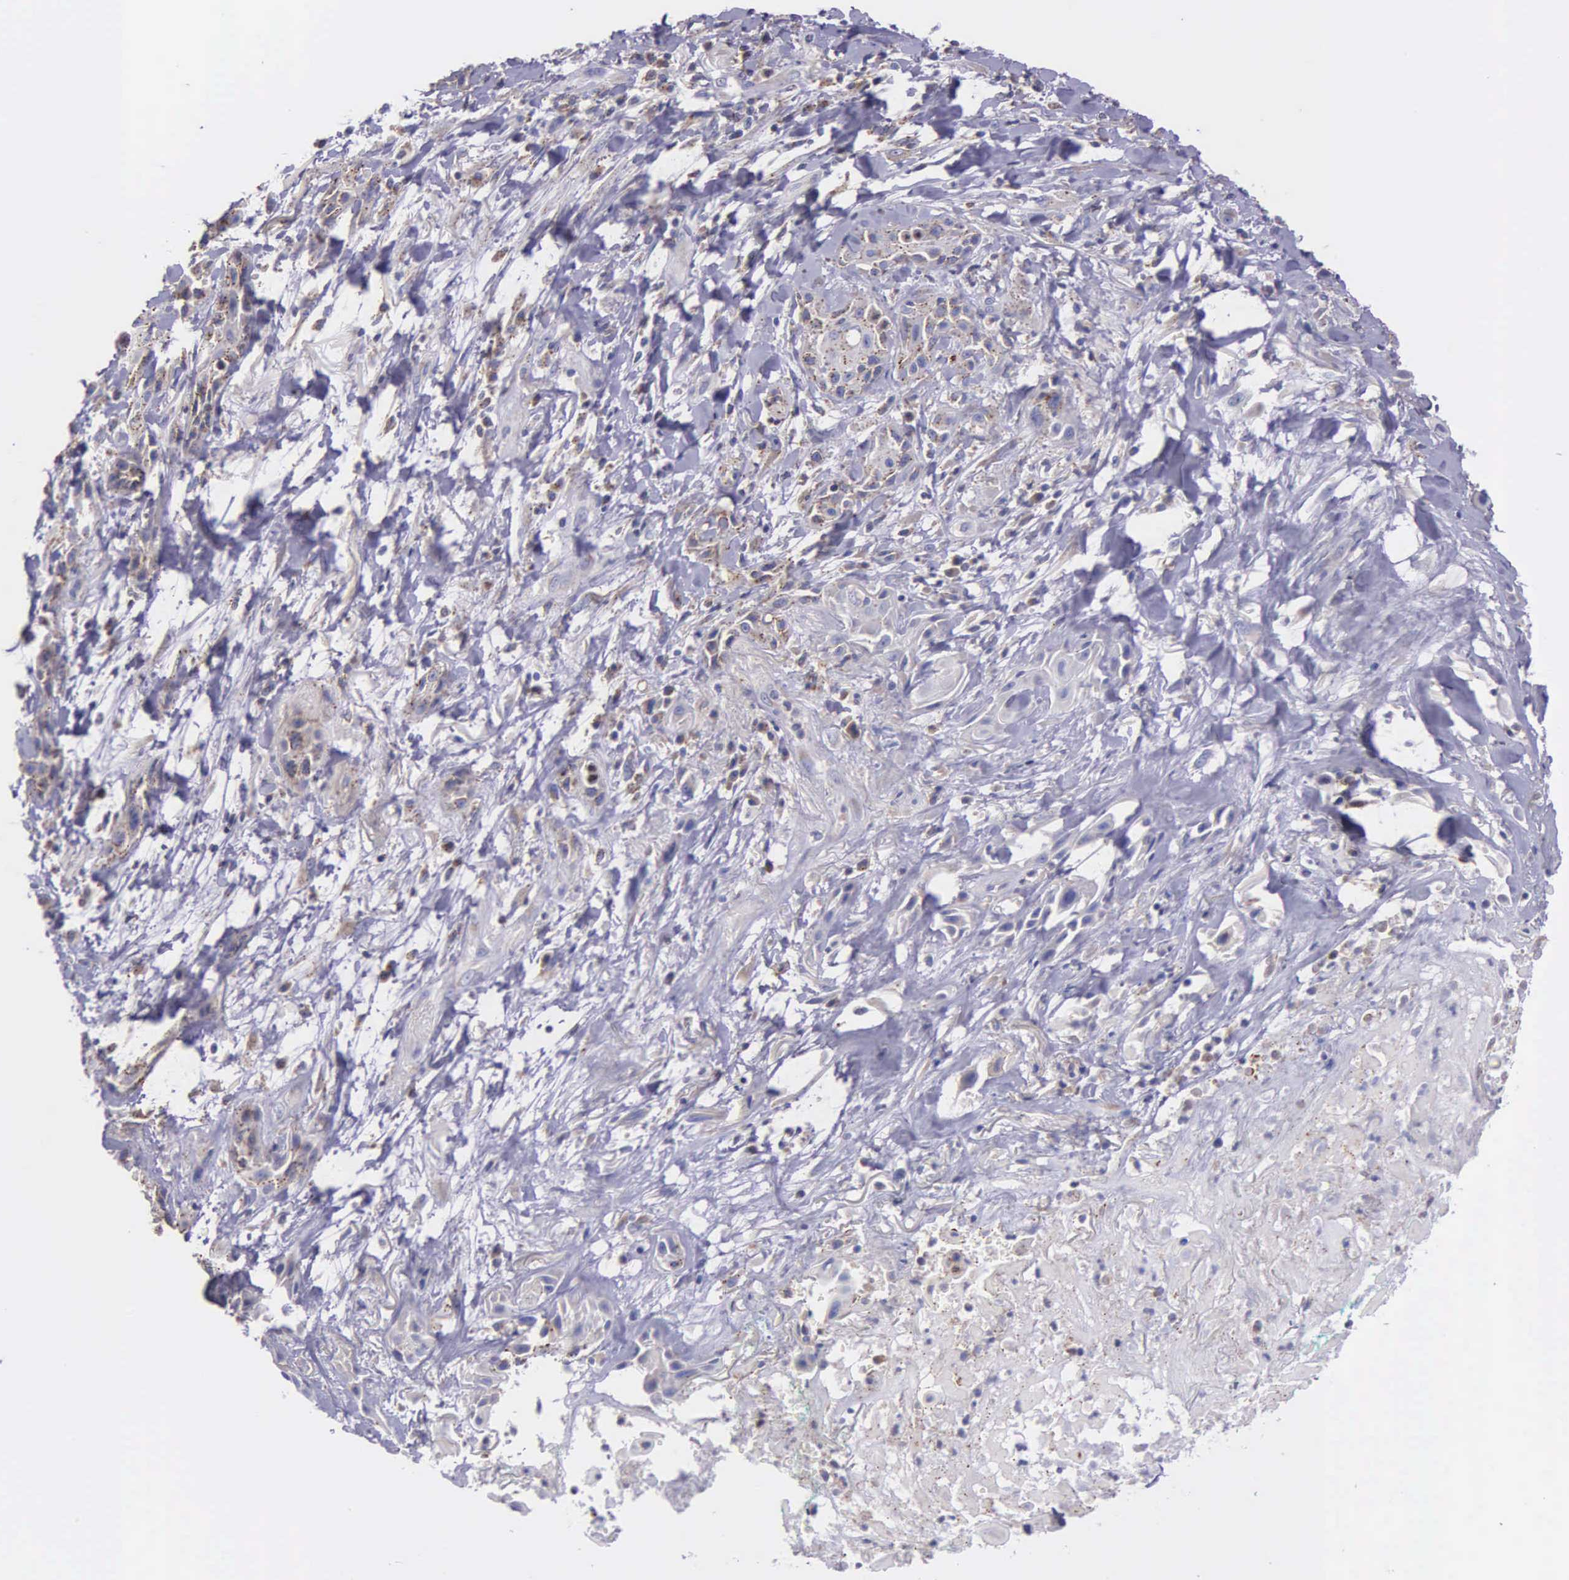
{"staining": {"intensity": "weak", "quantity": "25%-75%", "location": "cytoplasmic/membranous"}, "tissue": "skin cancer", "cell_type": "Tumor cells", "image_type": "cancer", "snomed": [{"axis": "morphology", "description": "Squamous cell carcinoma, NOS"}, {"axis": "topography", "description": "Skin"}, {"axis": "topography", "description": "Anal"}], "caption": "DAB (3,3'-diaminobenzidine) immunohistochemical staining of human squamous cell carcinoma (skin) displays weak cytoplasmic/membranous protein positivity in approximately 25%-75% of tumor cells.", "gene": "MIA2", "patient": {"sex": "male", "age": 64}}